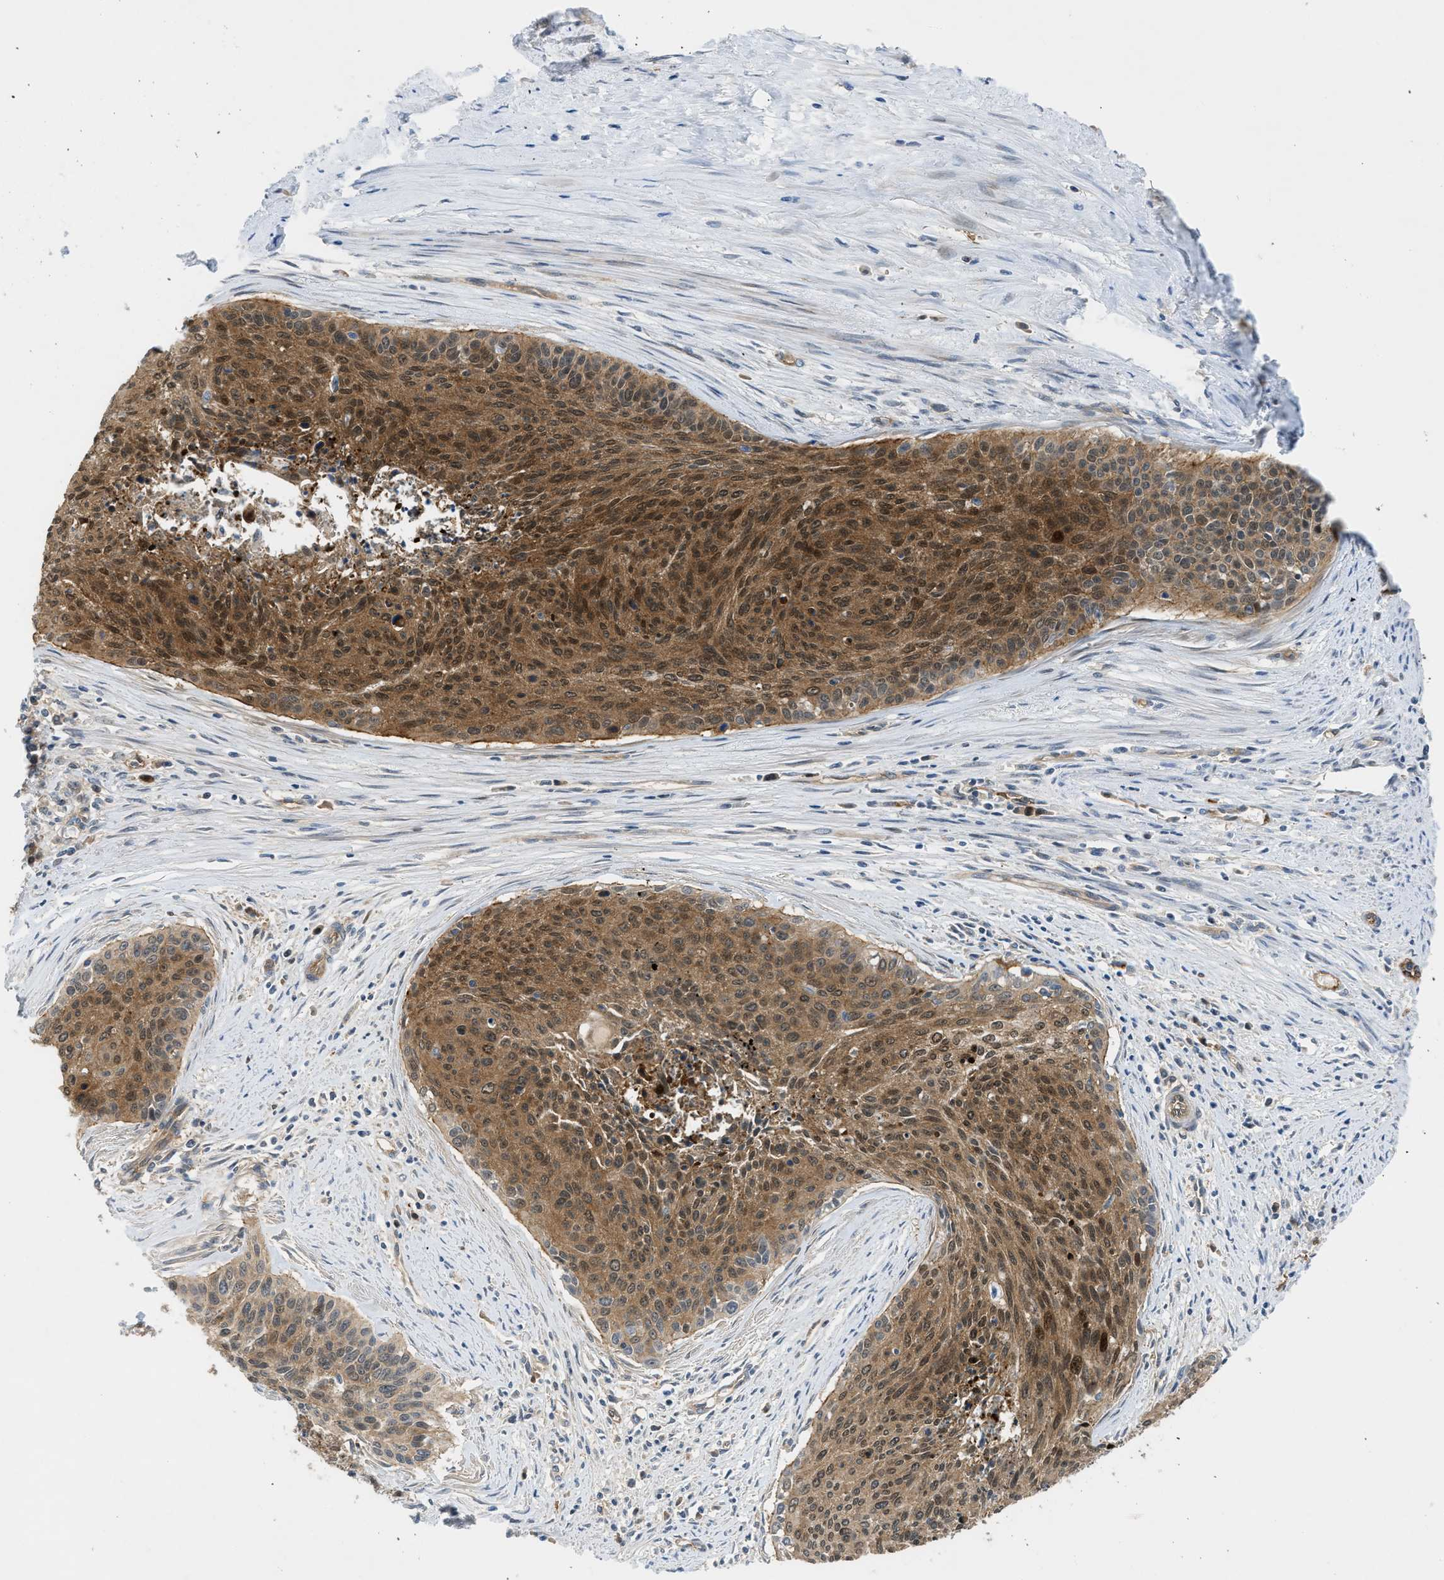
{"staining": {"intensity": "moderate", "quantity": ">75%", "location": "cytoplasmic/membranous,nuclear"}, "tissue": "cervical cancer", "cell_type": "Tumor cells", "image_type": "cancer", "snomed": [{"axis": "morphology", "description": "Squamous cell carcinoma, NOS"}, {"axis": "topography", "description": "Cervix"}], "caption": "Immunohistochemistry (IHC) image of neoplastic tissue: cervical cancer (squamous cell carcinoma) stained using immunohistochemistry exhibits medium levels of moderate protein expression localized specifically in the cytoplasmic/membranous and nuclear of tumor cells, appearing as a cytoplasmic/membranous and nuclear brown color.", "gene": "TRAK2", "patient": {"sex": "female", "age": 55}}